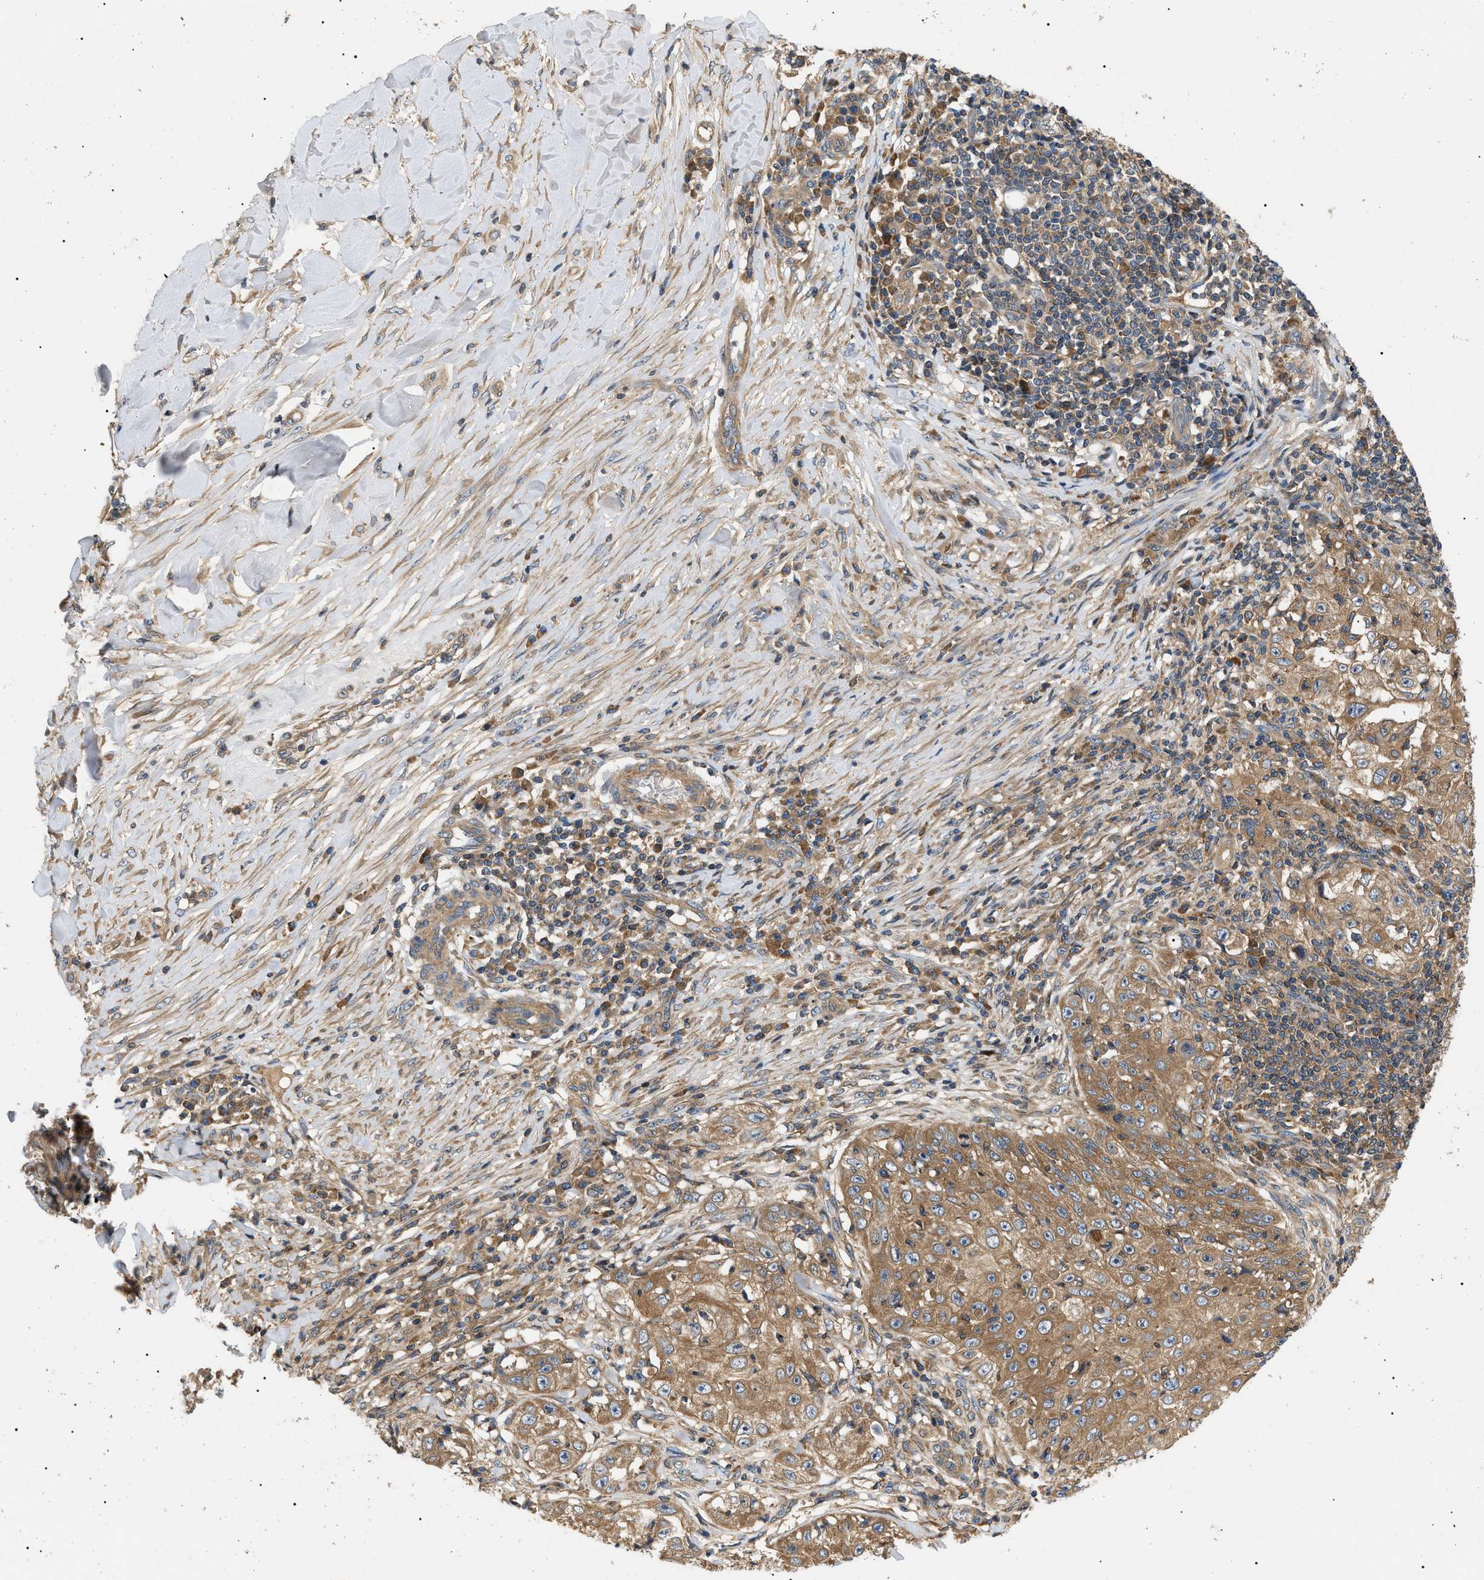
{"staining": {"intensity": "moderate", "quantity": ">75%", "location": "cytoplasmic/membranous"}, "tissue": "skin cancer", "cell_type": "Tumor cells", "image_type": "cancer", "snomed": [{"axis": "morphology", "description": "Squamous cell carcinoma, NOS"}, {"axis": "topography", "description": "Skin"}], "caption": "Moderate cytoplasmic/membranous protein staining is present in about >75% of tumor cells in squamous cell carcinoma (skin). Nuclei are stained in blue.", "gene": "PPM1B", "patient": {"sex": "male", "age": 86}}